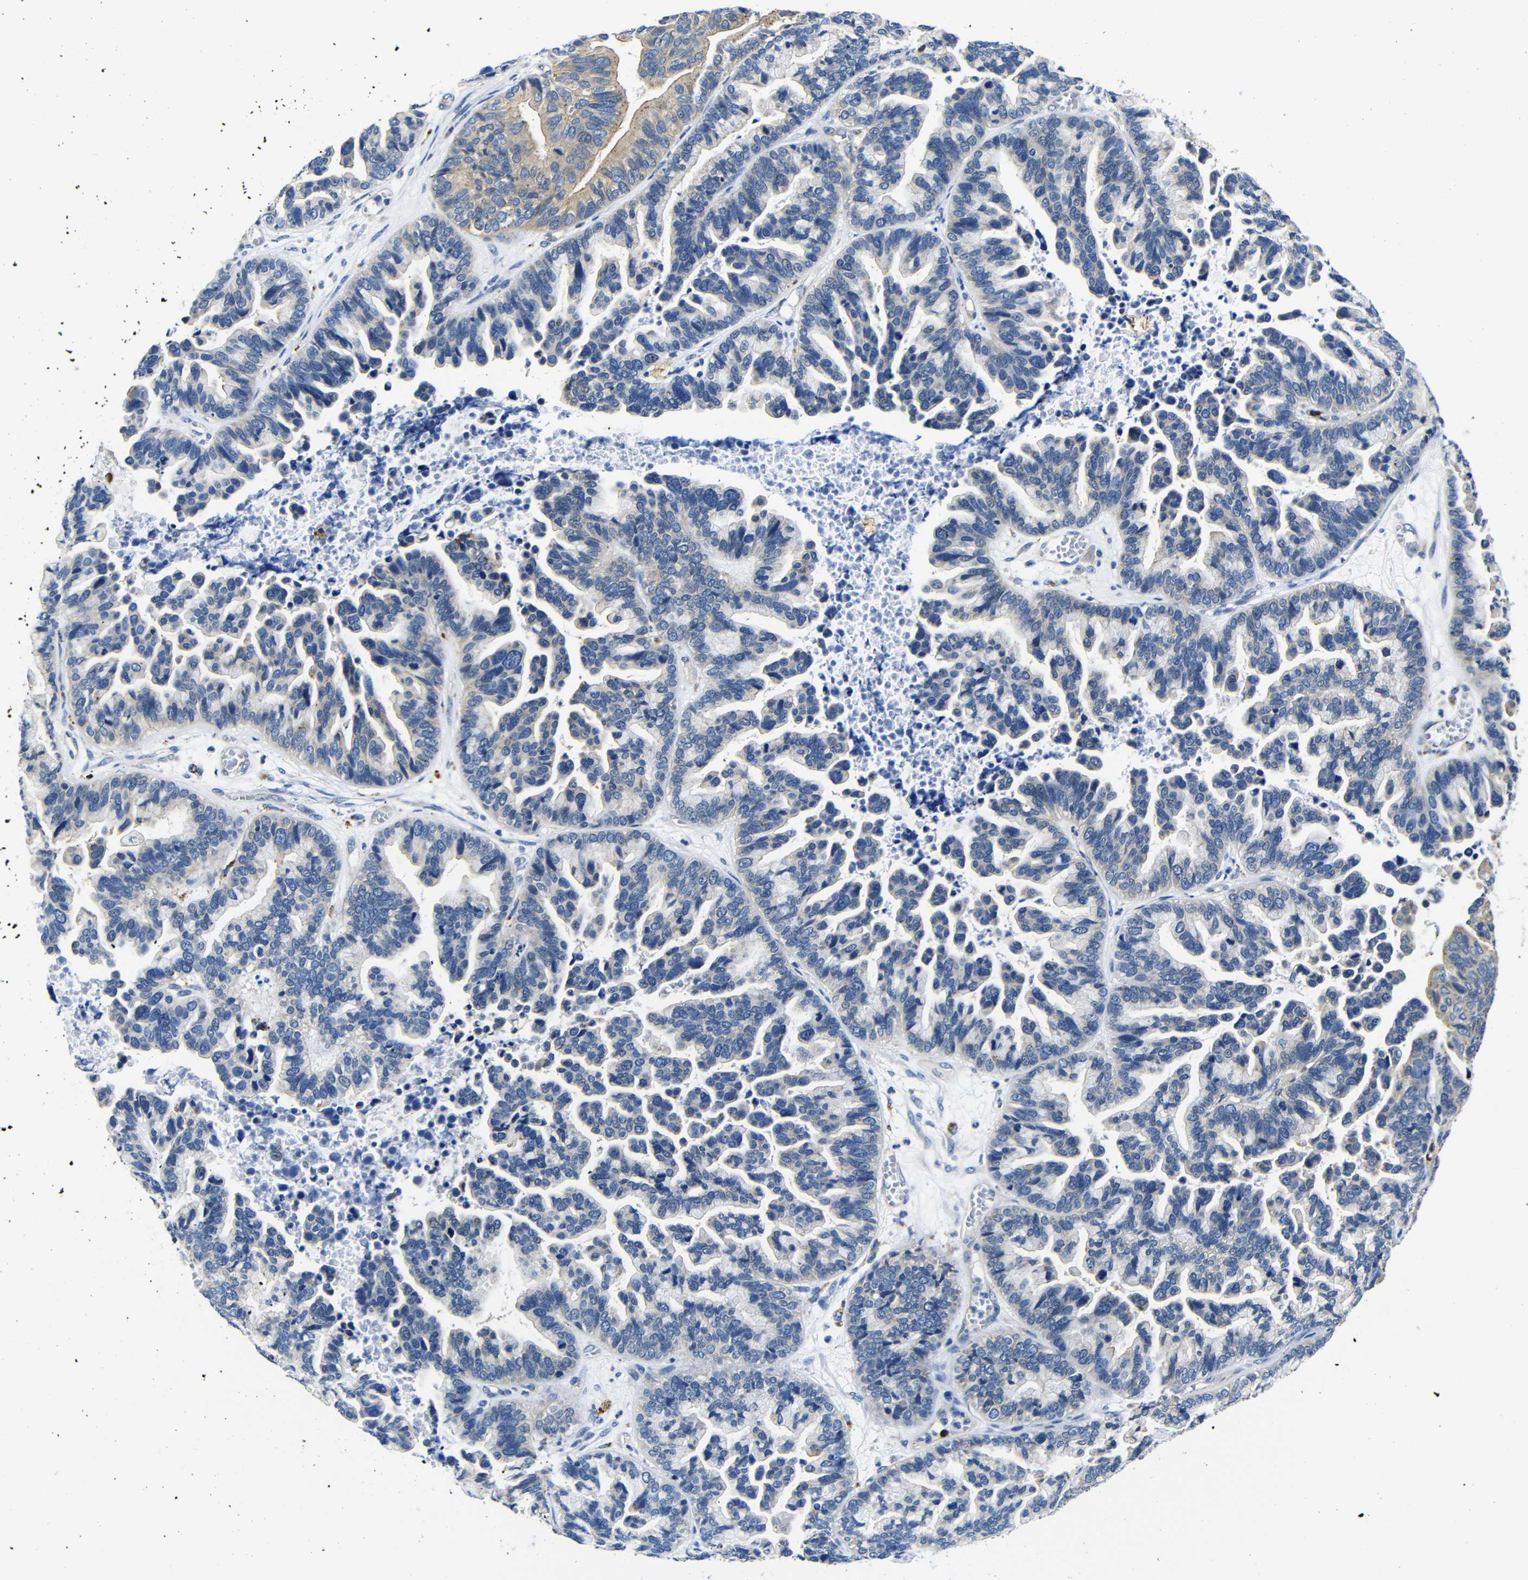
{"staining": {"intensity": "weak", "quantity": "25%-75%", "location": "cytoplasmic/membranous"}, "tissue": "ovarian cancer", "cell_type": "Tumor cells", "image_type": "cancer", "snomed": [{"axis": "morphology", "description": "Cystadenocarcinoma, serous, NOS"}, {"axis": "topography", "description": "Ovary"}], "caption": "Immunohistochemistry (IHC) (DAB) staining of ovarian serous cystadenocarcinoma shows weak cytoplasmic/membranous protein staining in approximately 25%-75% of tumor cells. The protein of interest is shown in brown color, while the nuclei are stained blue.", "gene": "GIMAP2", "patient": {"sex": "female", "age": 56}}